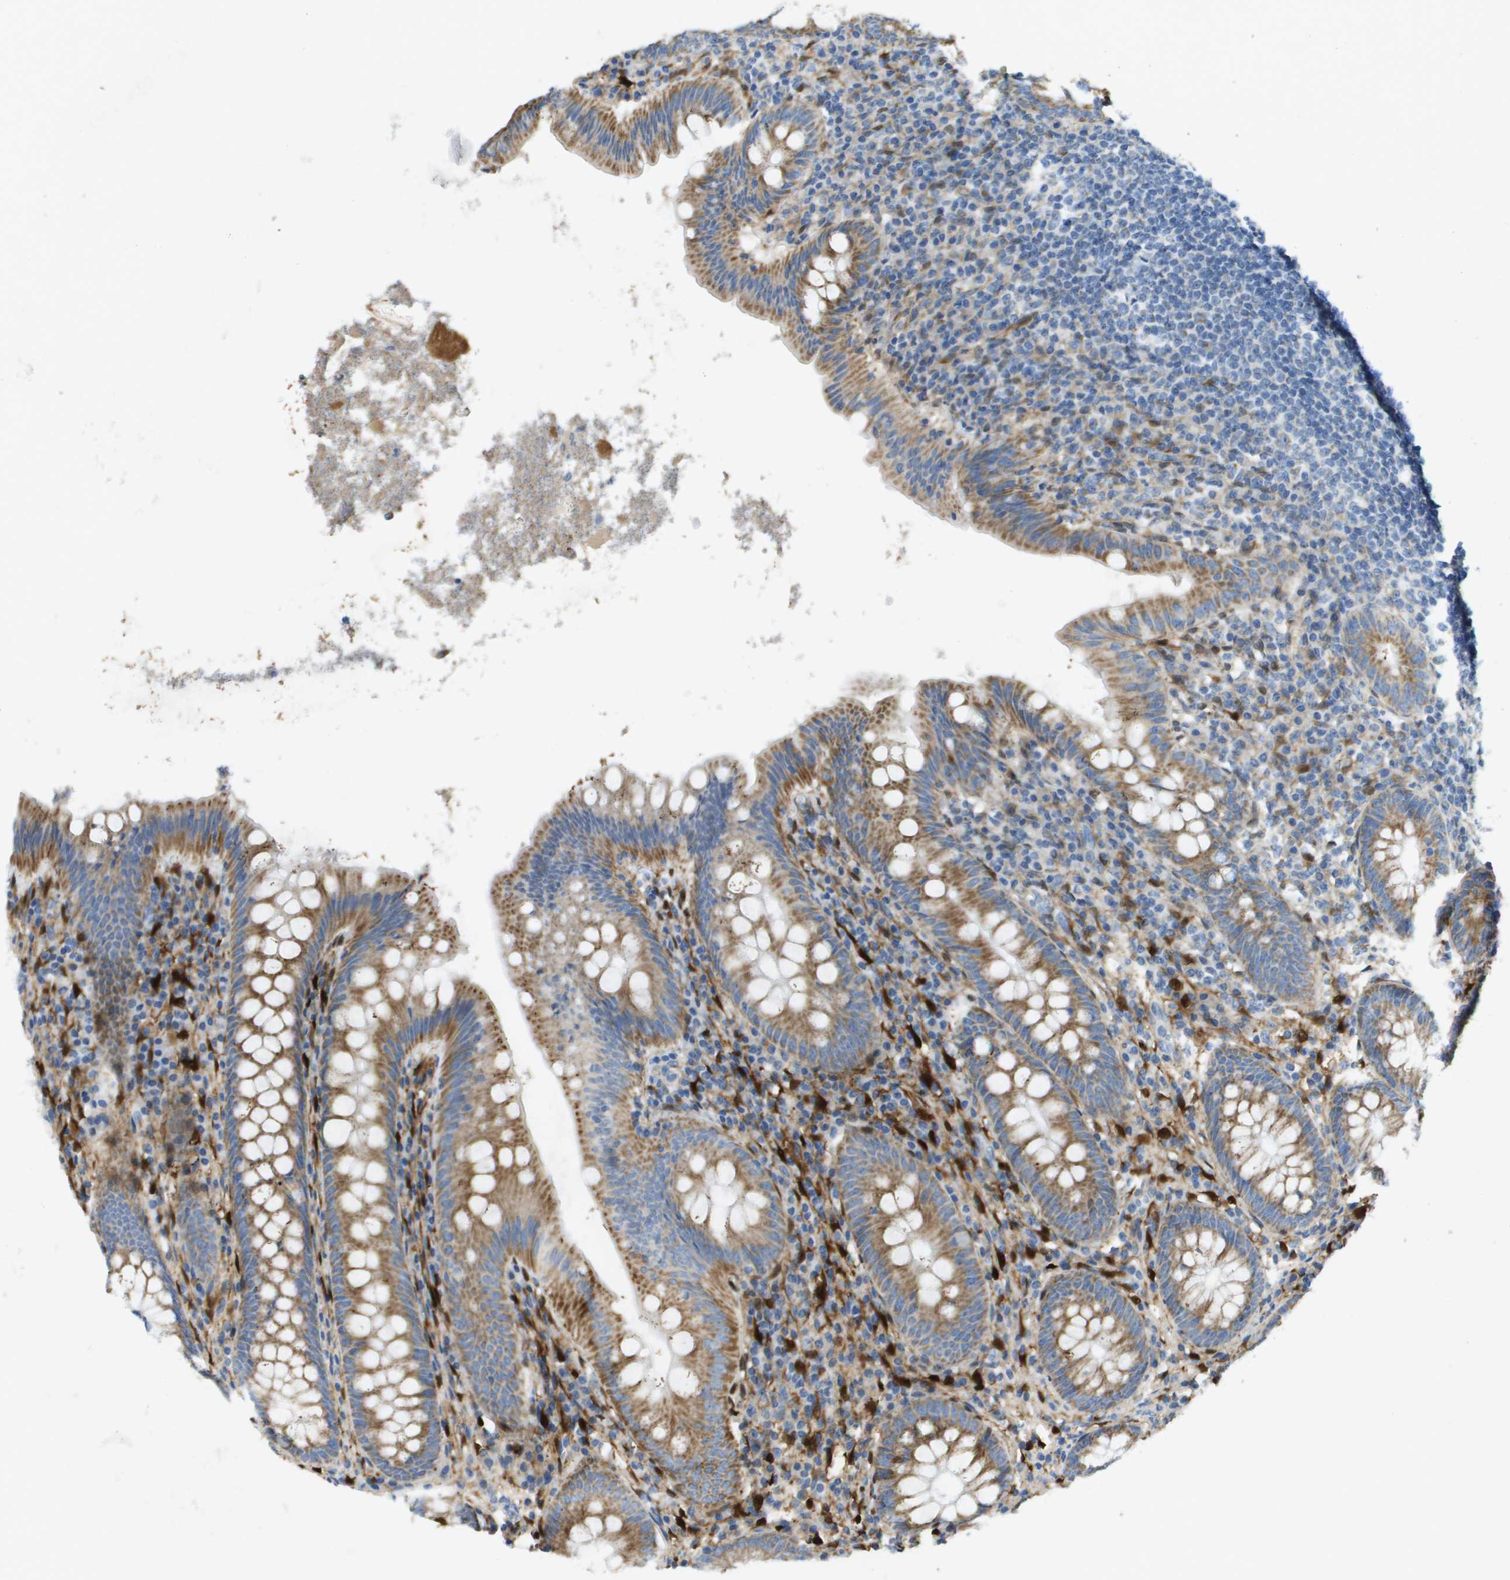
{"staining": {"intensity": "moderate", "quantity": ">75%", "location": "cytoplasmic/membranous"}, "tissue": "appendix", "cell_type": "Glandular cells", "image_type": "normal", "snomed": [{"axis": "morphology", "description": "Normal tissue, NOS"}, {"axis": "topography", "description": "Appendix"}], "caption": "Immunohistochemistry (DAB) staining of unremarkable appendix shows moderate cytoplasmic/membranous protein positivity in approximately >75% of glandular cells. The protein of interest is shown in brown color, while the nuclei are stained blue.", "gene": "CYGB", "patient": {"sex": "male", "age": 56}}